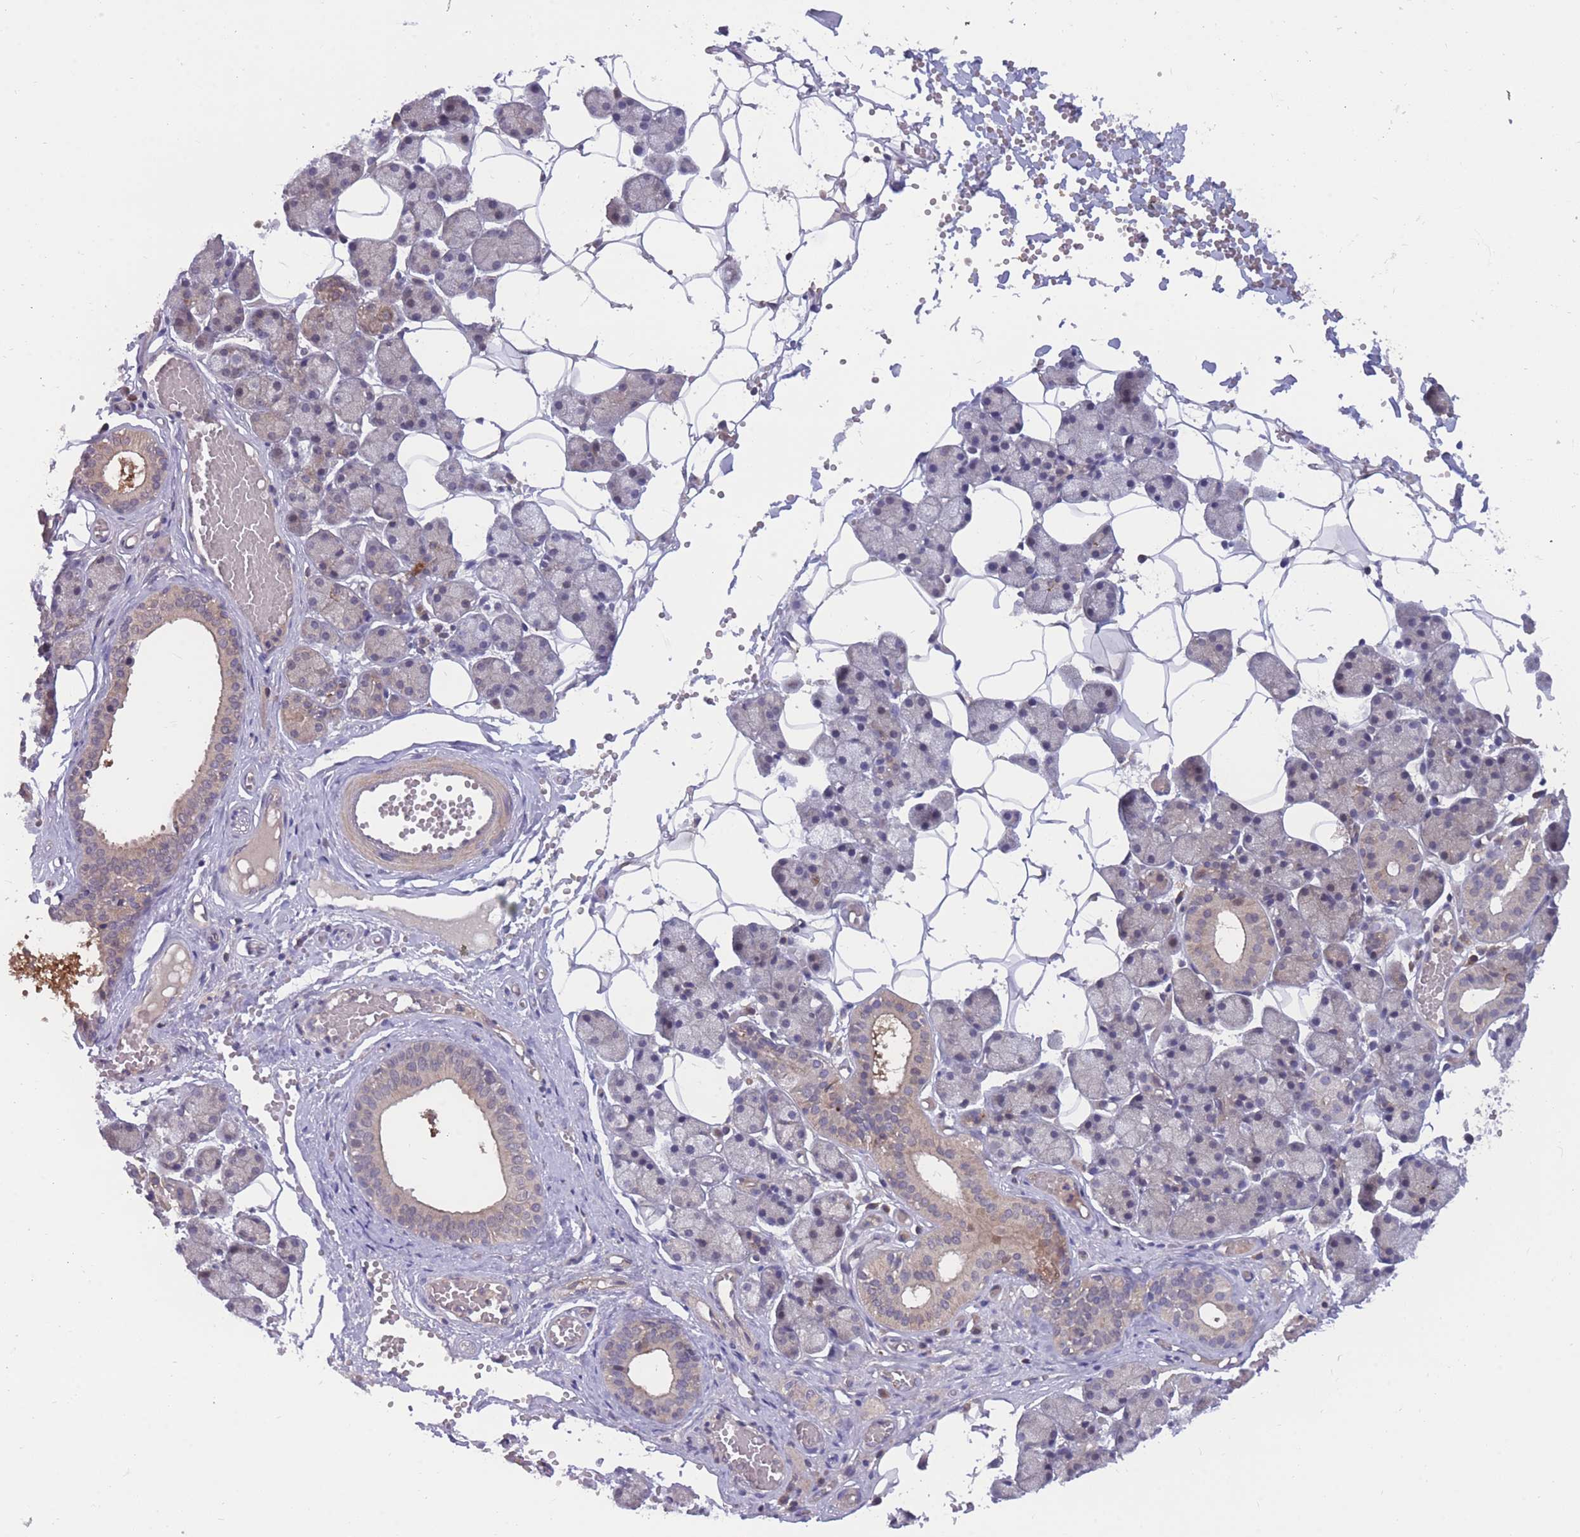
{"staining": {"intensity": "moderate", "quantity": "<25%", "location": "cytoplasmic/membranous"}, "tissue": "salivary gland", "cell_type": "Glandular cells", "image_type": "normal", "snomed": [{"axis": "morphology", "description": "Normal tissue, NOS"}, {"axis": "topography", "description": "Salivary gland"}], "caption": "Normal salivary gland displays moderate cytoplasmic/membranous positivity in approximately <25% of glandular cells The protein of interest is shown in brown color, while the nuclei are stained blue..", "gene": "UBE2NL", "patient": {"sex": "female", "age": 33}}